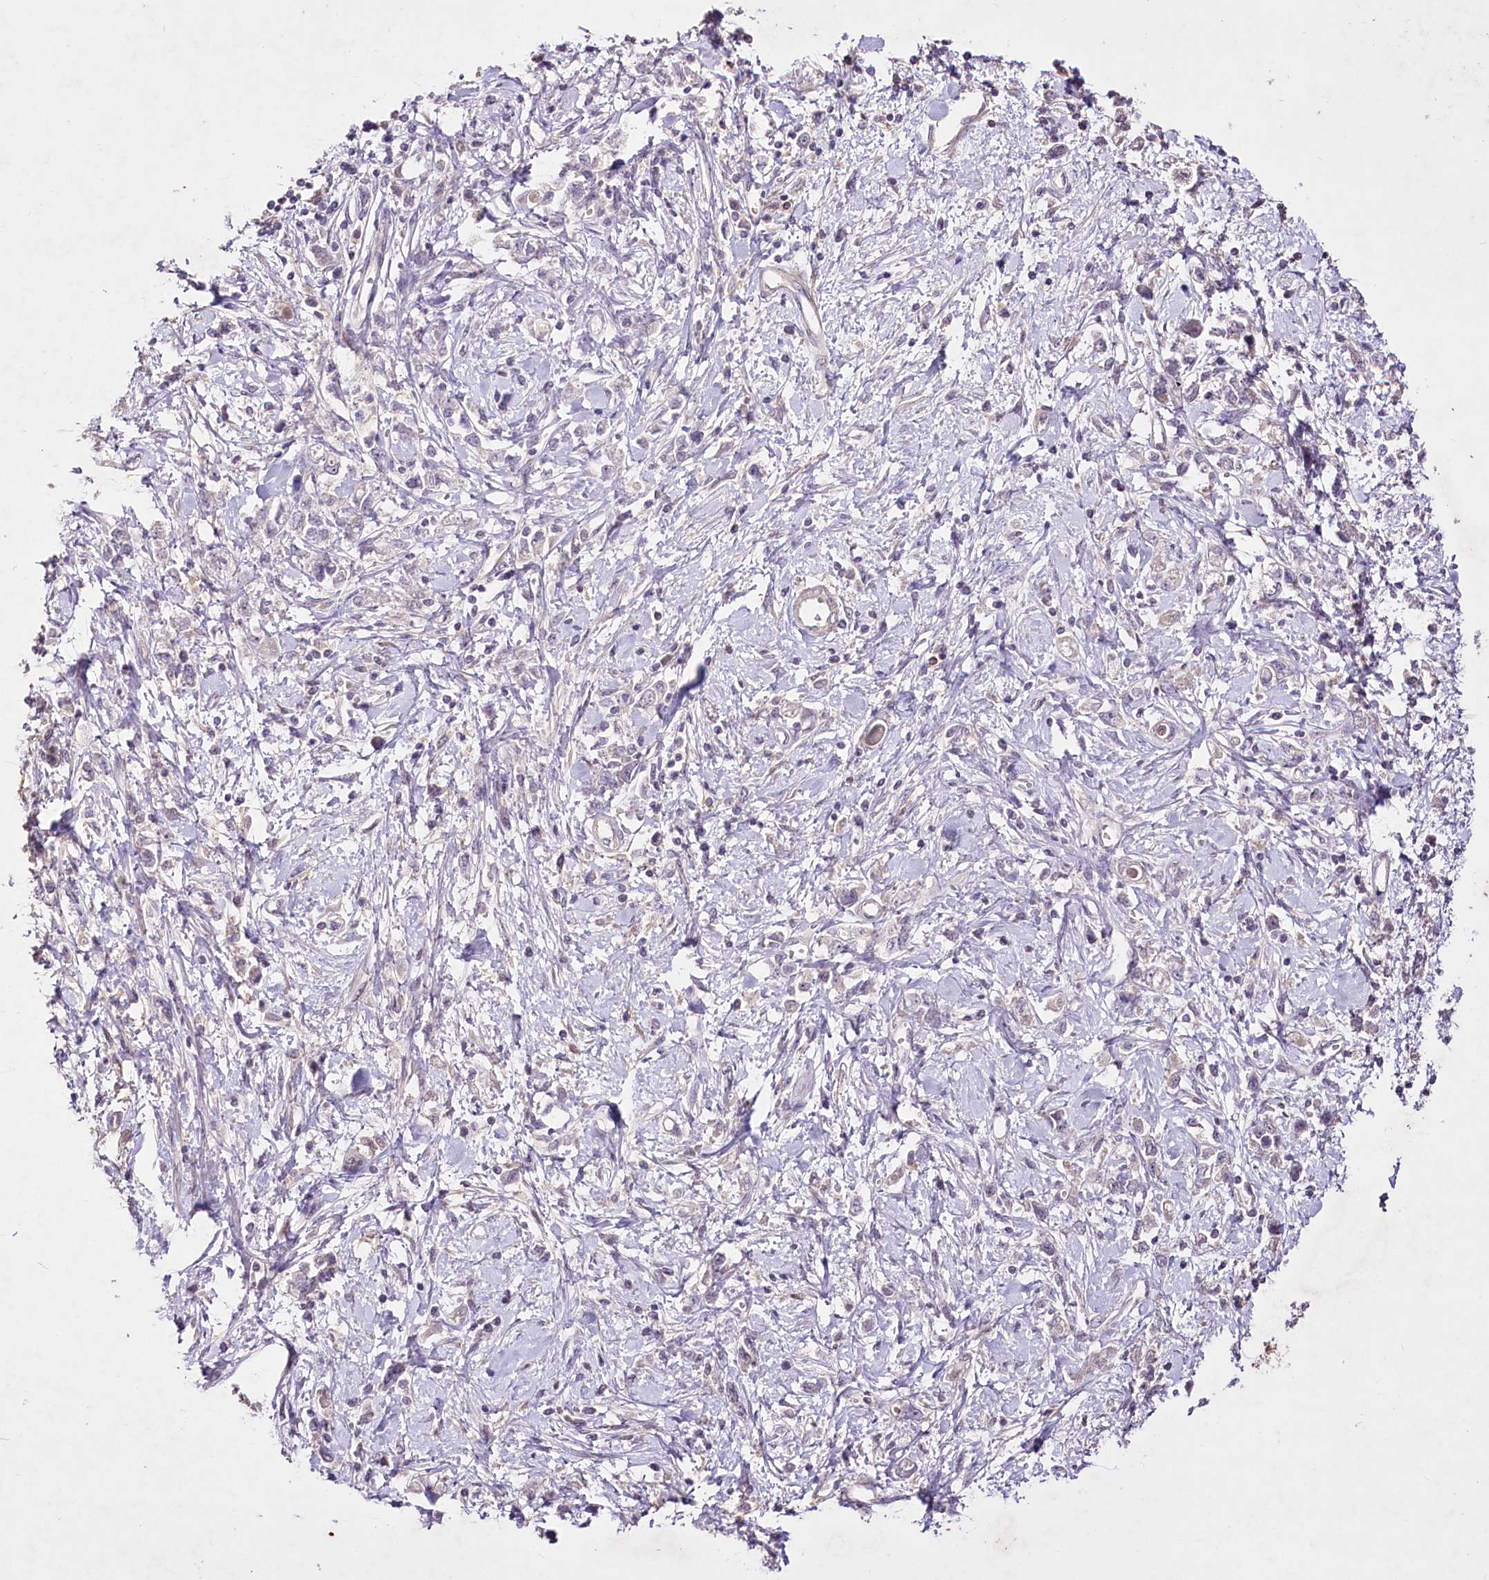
{"staining": {"intensity": "negative", "quantity": "none", "location": "none"}, "tissue": "stomach cancer", "cell_type": "Tumor cells", "image_type": "cancer", "snomed": [{"axis": "morphology", "description": "Adenocarcinoma, NOS"}, {"axis": "topography", "description": "Stomach"}], "caption": "High magnification brightfield microscopy of stomach adenocarcinoma stained with DAB (brown) and counterstained with hematoxylin (blue): tumor cells show no significant positivity. (DAB immunohistochemistry visualized using brightfield microscopy, high magnification).", "gene": "ENPP1", "patient": {"sex": "female", "age": 76}}